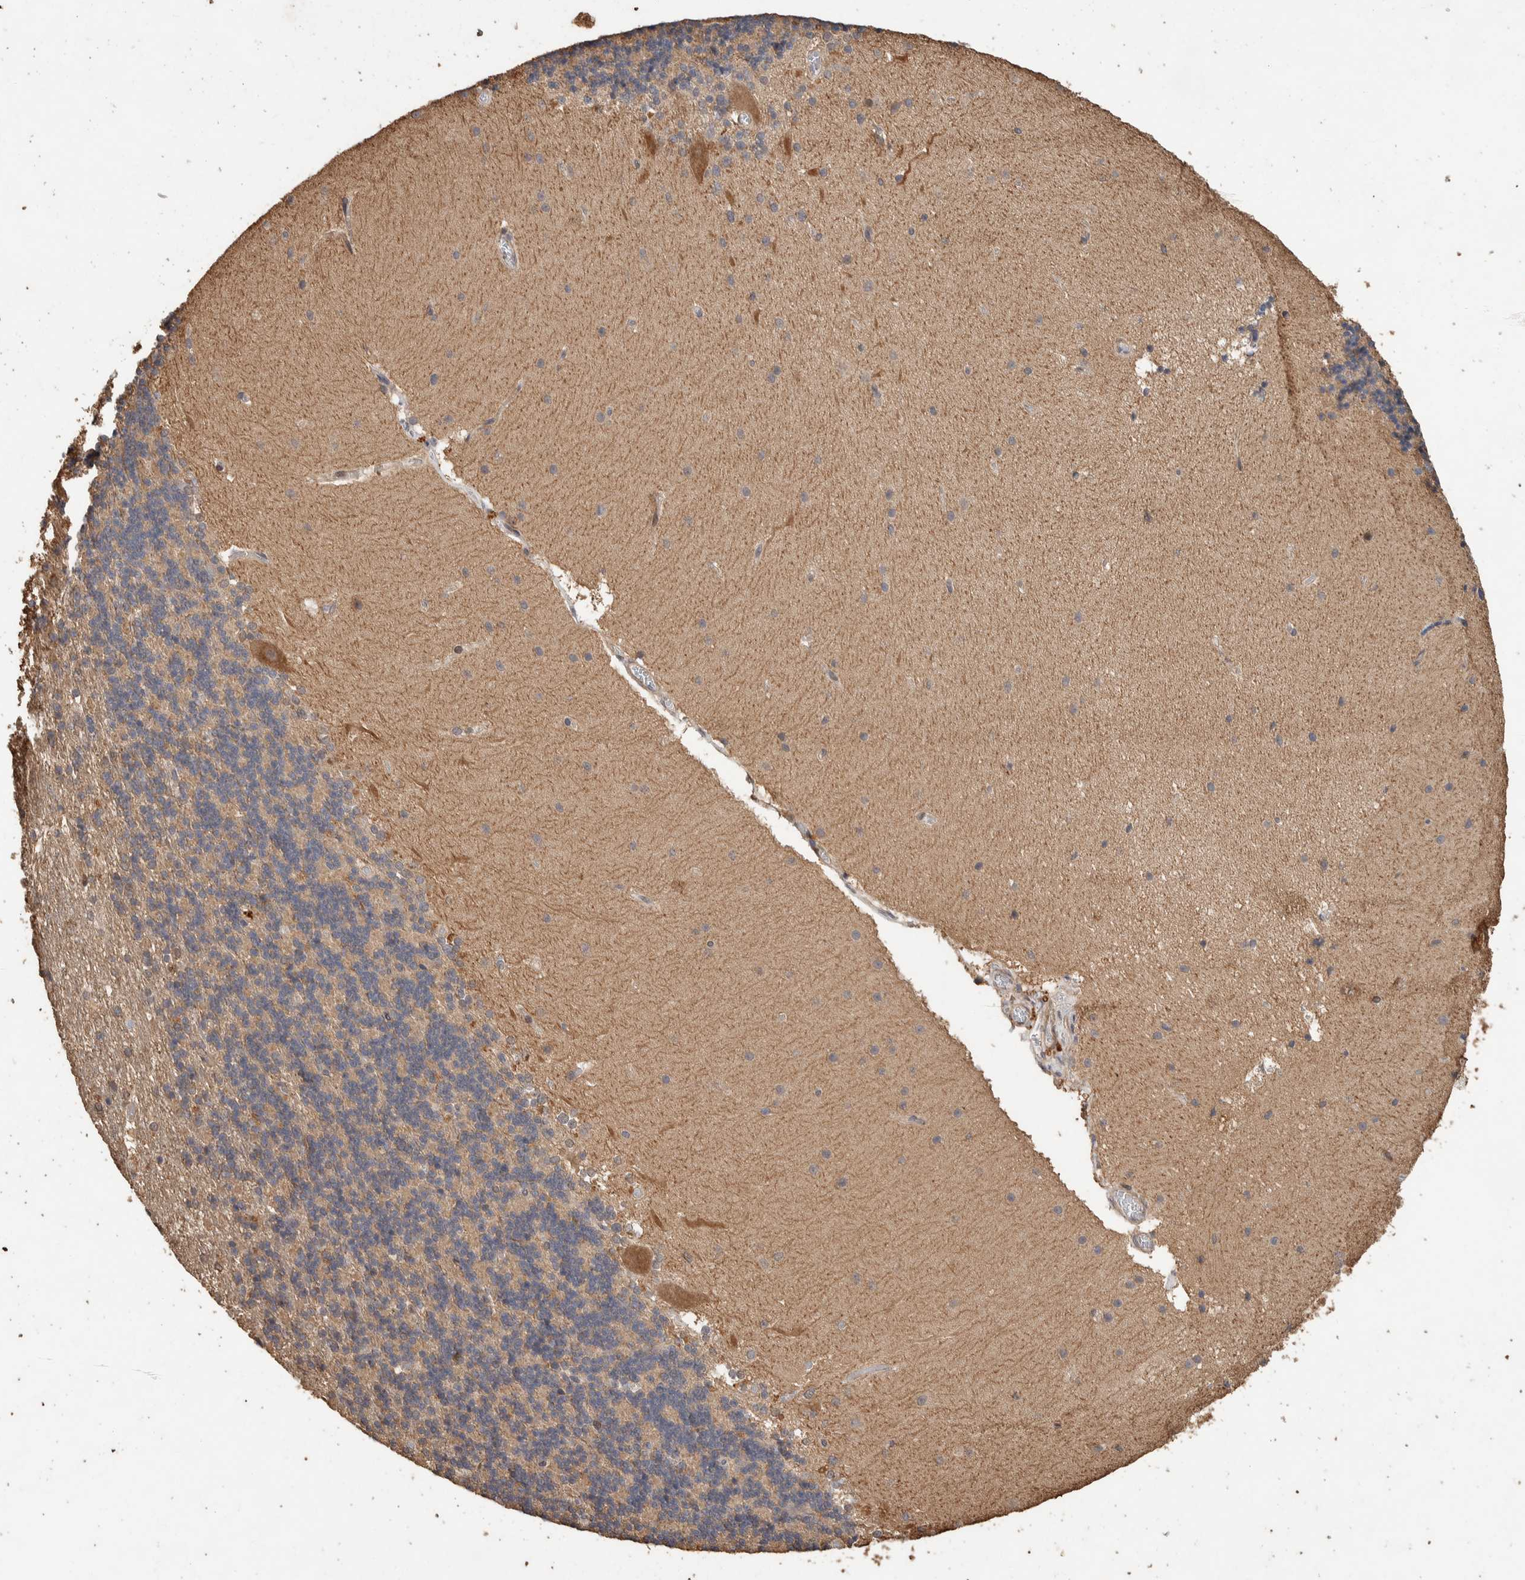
{"staining": {"intensity": "negative", "quantity": "none", "location": "none"}, "tissue": "cerebellum", "cell_type": "Cells in granular layer", "image_type": "normal", "snomed": [{"axis": "morphology", "description": "Normal tissue, NOS"}, {"axis": "topography", "description": "Cerebellum"}], "caption": "Normal cerebellum was stained to show a protein in brown. There is no significant positivity in cells in granular layer.", "gene": "CYSRT1", "patient": {"sex": "female", "age": 19}}